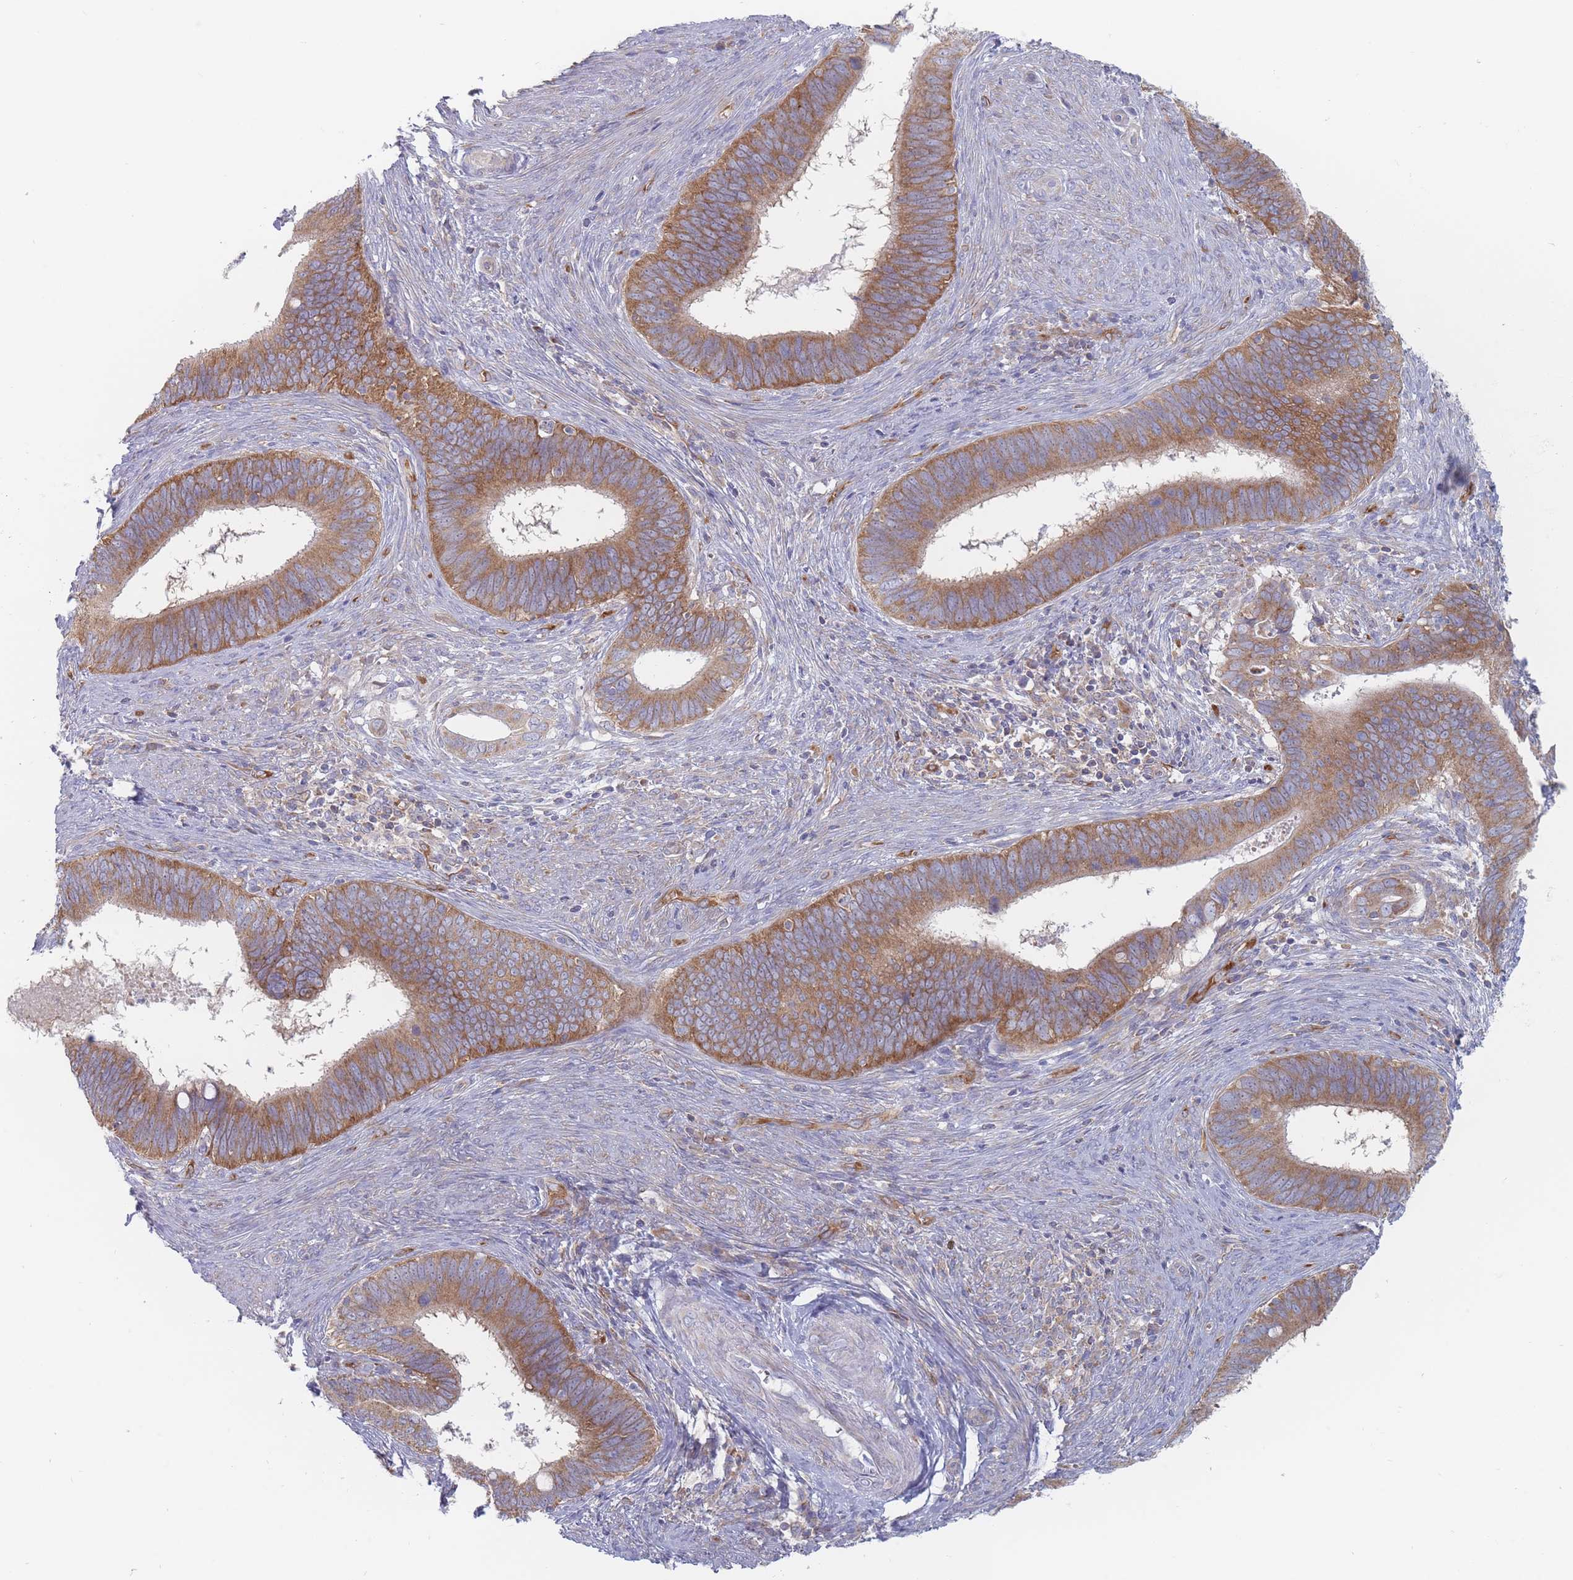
{"staining": {"intensity": "moderate", "quantity": ">75%", "location": "cytoplasmic/membranous"}, "tissue": "cervical cancer", "cell_type": "Tumor cells", "image_type": "cancer", "snomed": [{"axis": "morphology", "description": "Adenocarcinoma, NOS"}, {"axis": "topography", "description": "Cervix"}], "caption": "Human cervical cancer stained with a brown dye exhibits moderate cytoplasmic/membranous positive expression in approximately >75% of tumor cells.", "gene": "MAP1S", "patient": {"sex": "female", "age": 42}}